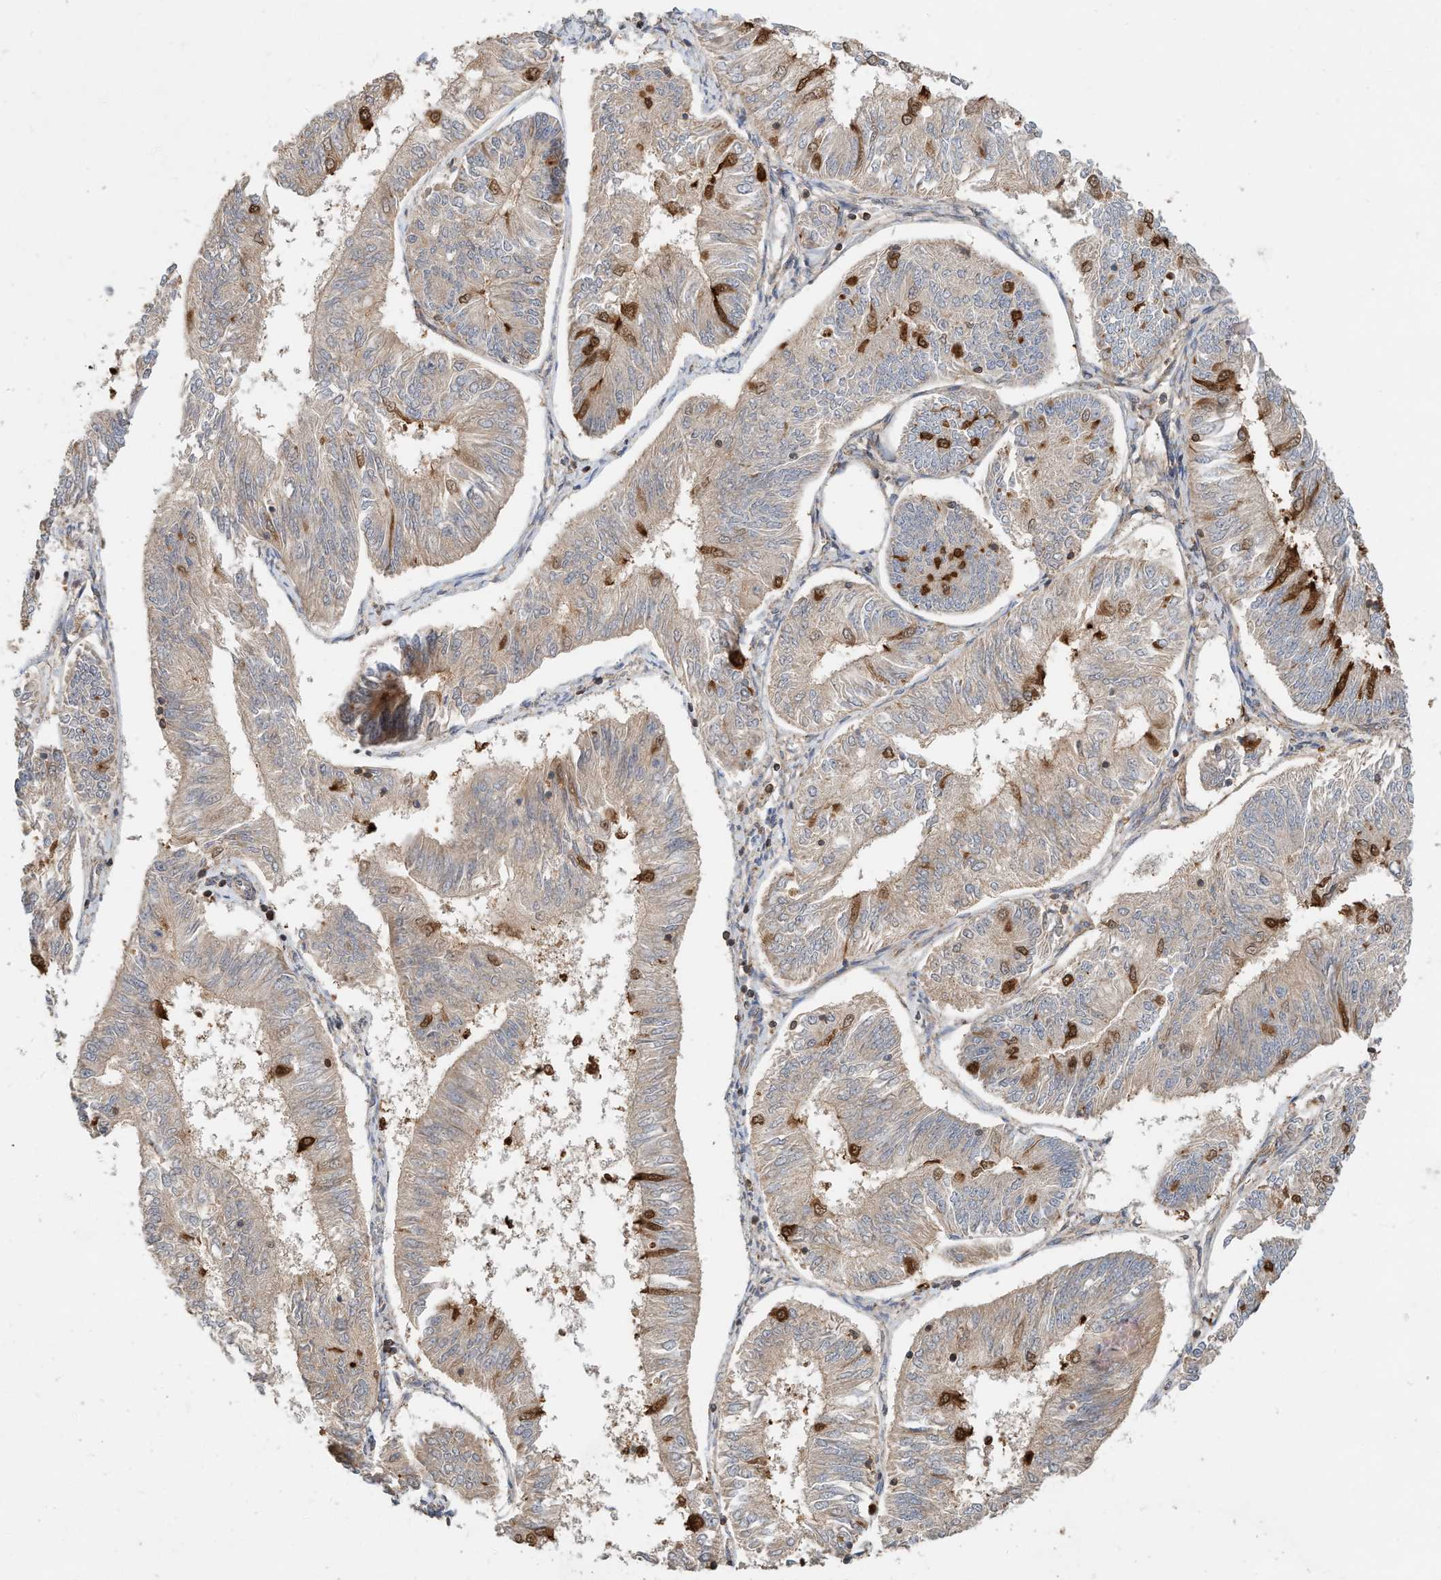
{"staining": {"intensity": "strong", "quantity": "<25%", "location": "cytoplasmic/membranous"}, "tissue": "endometrial cancer", "cell_type": "Tumor cells", "image_type": "cancer", "snomed": [{"axis": "morphology", "description": "Adenocarcinoma, NOS"}, {"axis": "topography", "description": "Endometrium"}], "caption": "Immunohistochemistry (IHC) micrograph of endometrial cancer (adenocarcinoma) stained for a protein (brown), which reveals medium levels of strong cytoplasmic/membranous staining in about <25% of tumor cells.", "gene": "CPAMD8", "patient": {"sex": "female", "age": 58}}